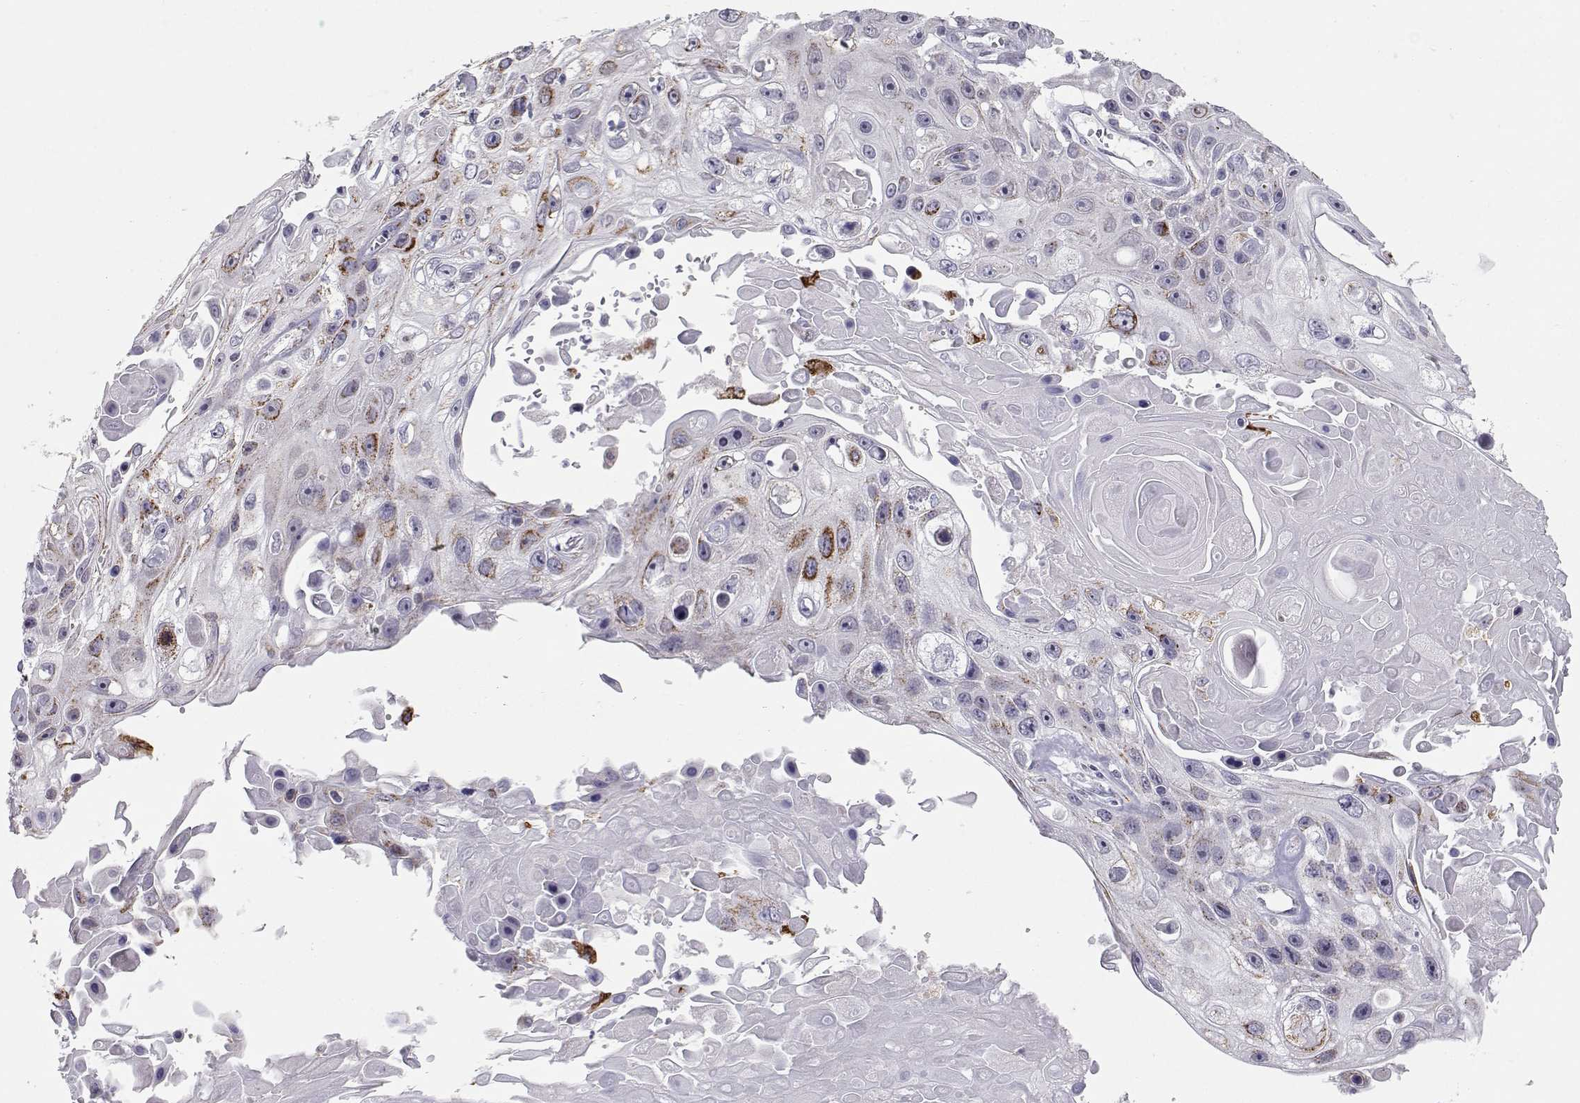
{"staining": {"intensity": "strong", "quantity": "<25%", "location": "cytoplasmic/membranous"}, "tissue": "skin cancer", "cell_type": "Tumor cells", "image_type": "cancer", "snomed": [{"axis": "morphology", "description": "Squamous cell carcinoma, NOS"}, {"axis": "topography", "description": "Skin"}], "caption": "There is medium levels of strong cytoplasmic/membranous staining in tumor cells of squamous cell carcinoma (skin), as demonstrated by immunohistochemical staining (brown color).", "gene": "NPVF", "patient": {"sex": "male", "age": 82}}